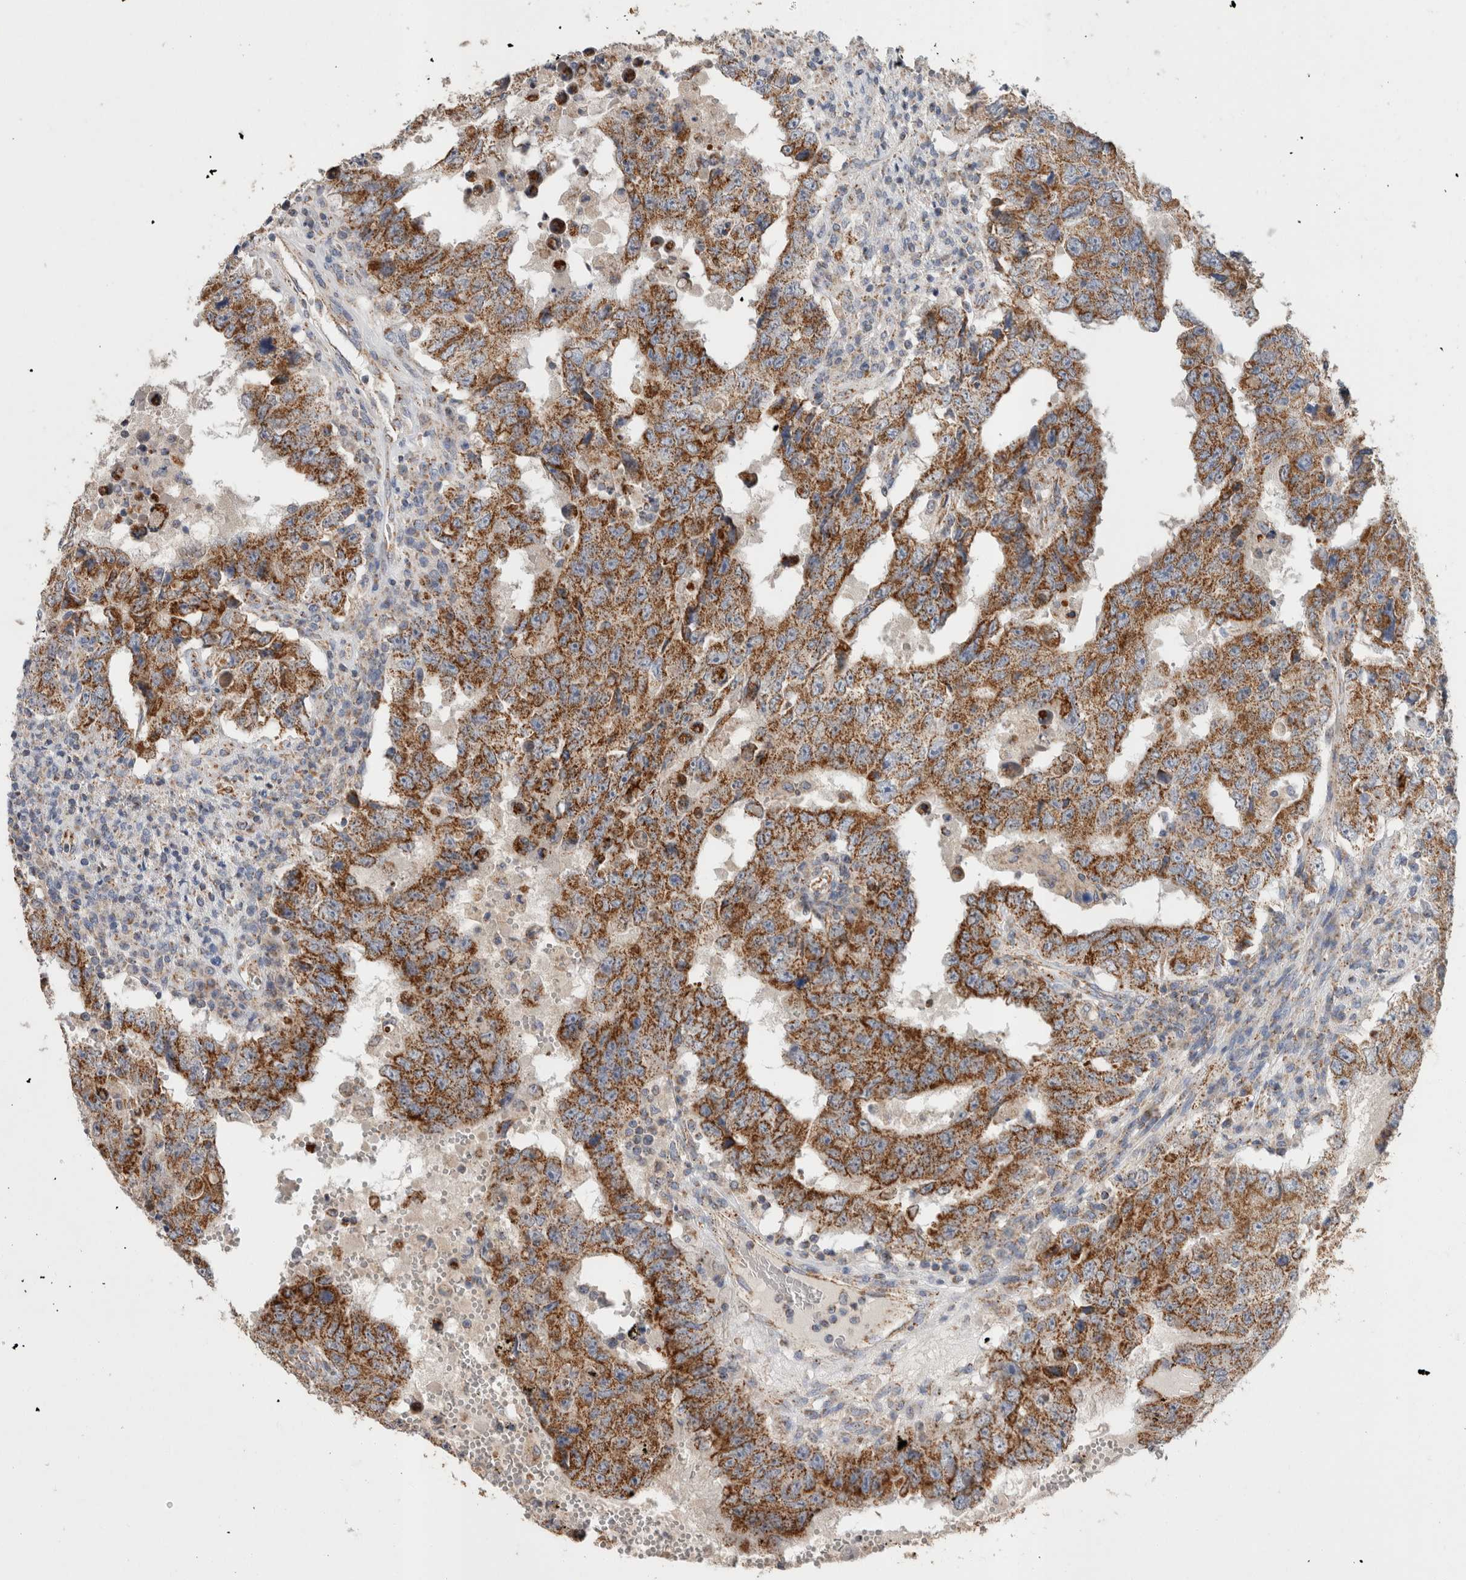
{"staining": {"intensity": "strong", "quantity": ">75%", "location": "cytoplasmic/membranous"}, "tissue": "testis cancer", "cell_type": "Tumor cells", "image_type": "cancer", "snomed": [{"axis": "morphology", "description": "Carcinoma, Embryonal, NOS"}, {"axis": "topography", "description": "Testis"}], "caption": "Strong cytoplasmic/membranous protein expression is appreciated in about >75% of tumor cells in embryonal carcinoma (testis).", "gene": "IARS2", "patient": {"sex": "male", "age": 26}}